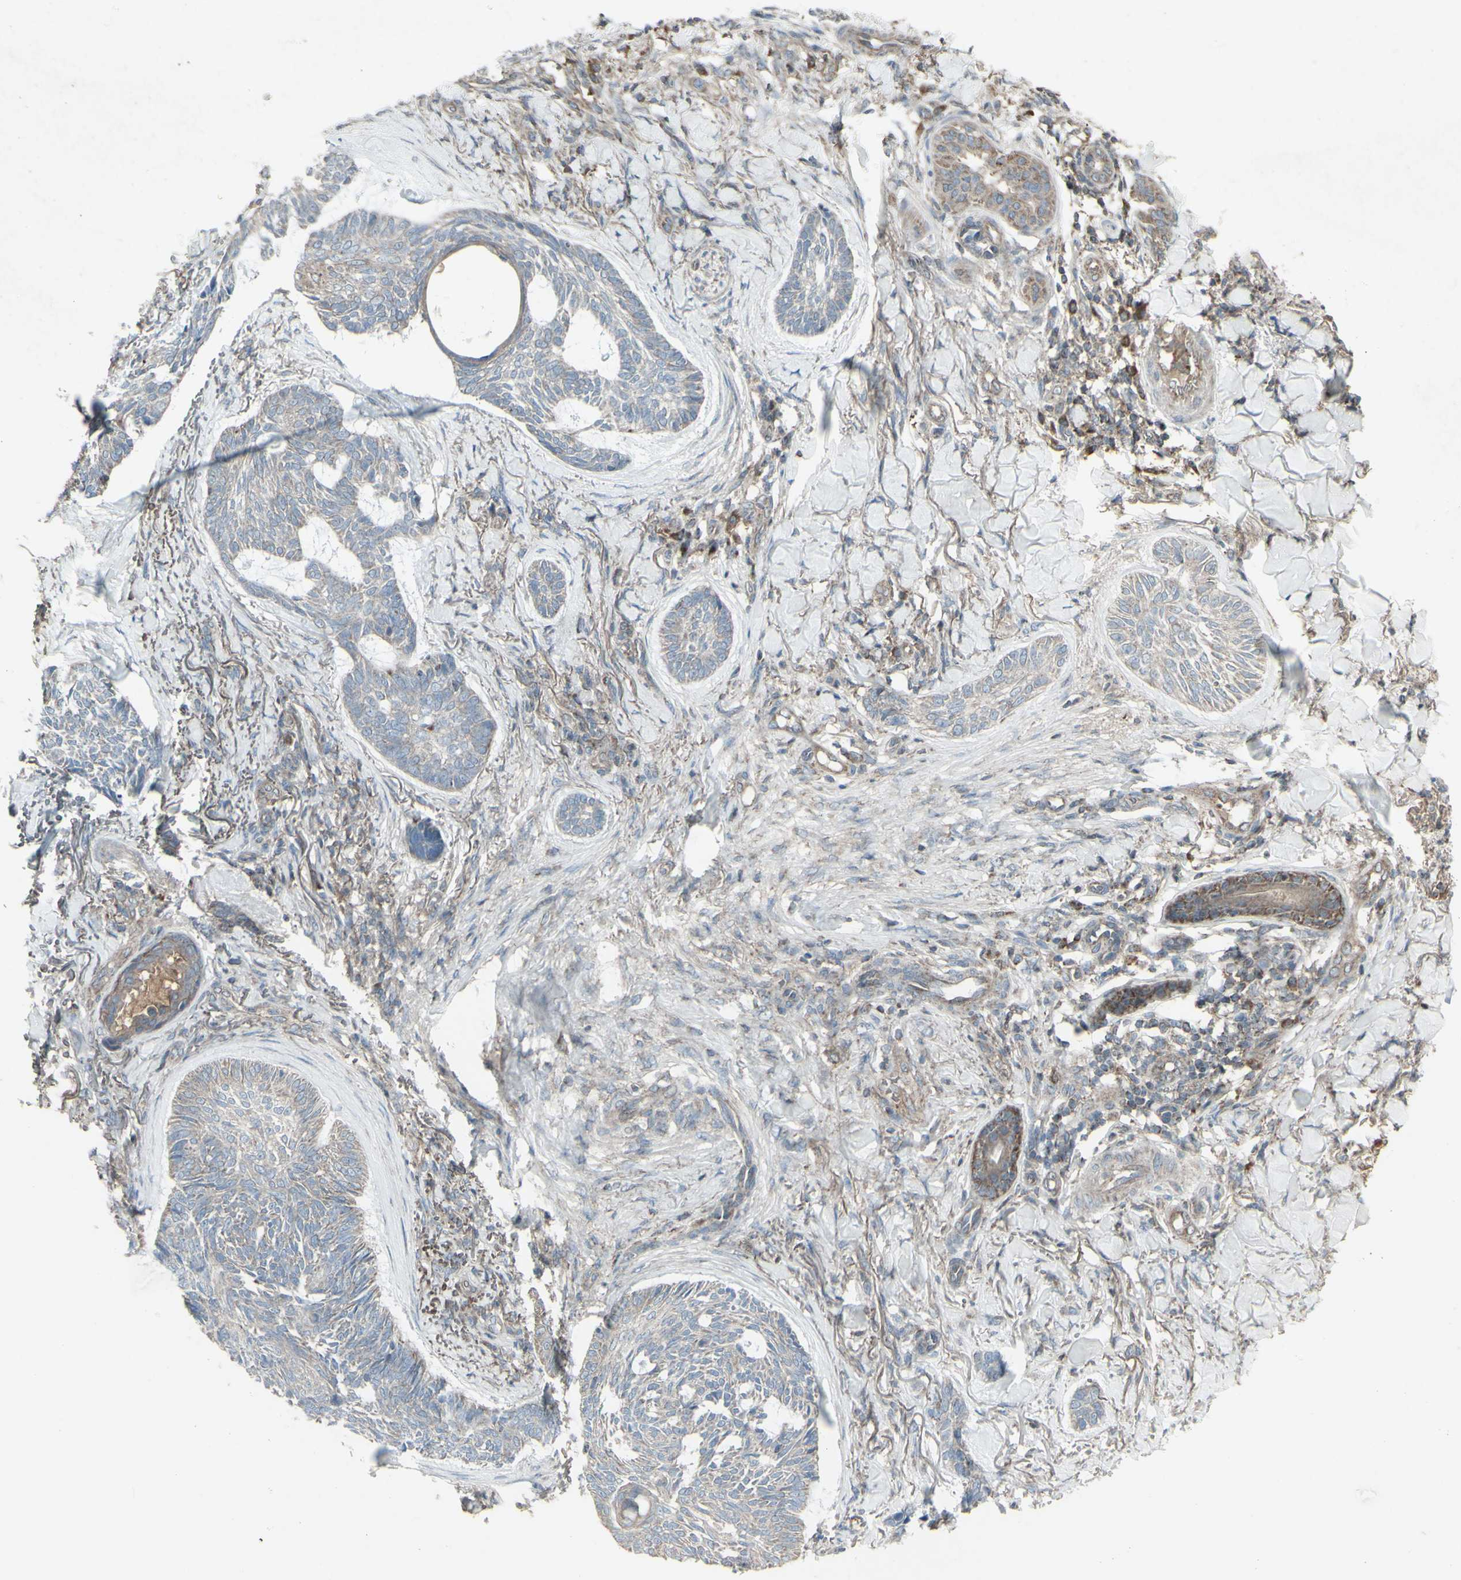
{"staining": {"intensity": "negative", "quantity": "none", "location": "none"}, "tissue": "skin cancer", "cell_type": "Tumor cells", "image_type": "cancer", "snomed": [{"axis": "morphology", "description": "Basal cell carcinoma"}, {"axis": "topography", "description": "Skin"}], "caption": "There is no significant expression in tumor cells of skin cancer (basal cell carcinoma).", "gene": "SHC1", "patient": {"sex": "male", "age": 43}}